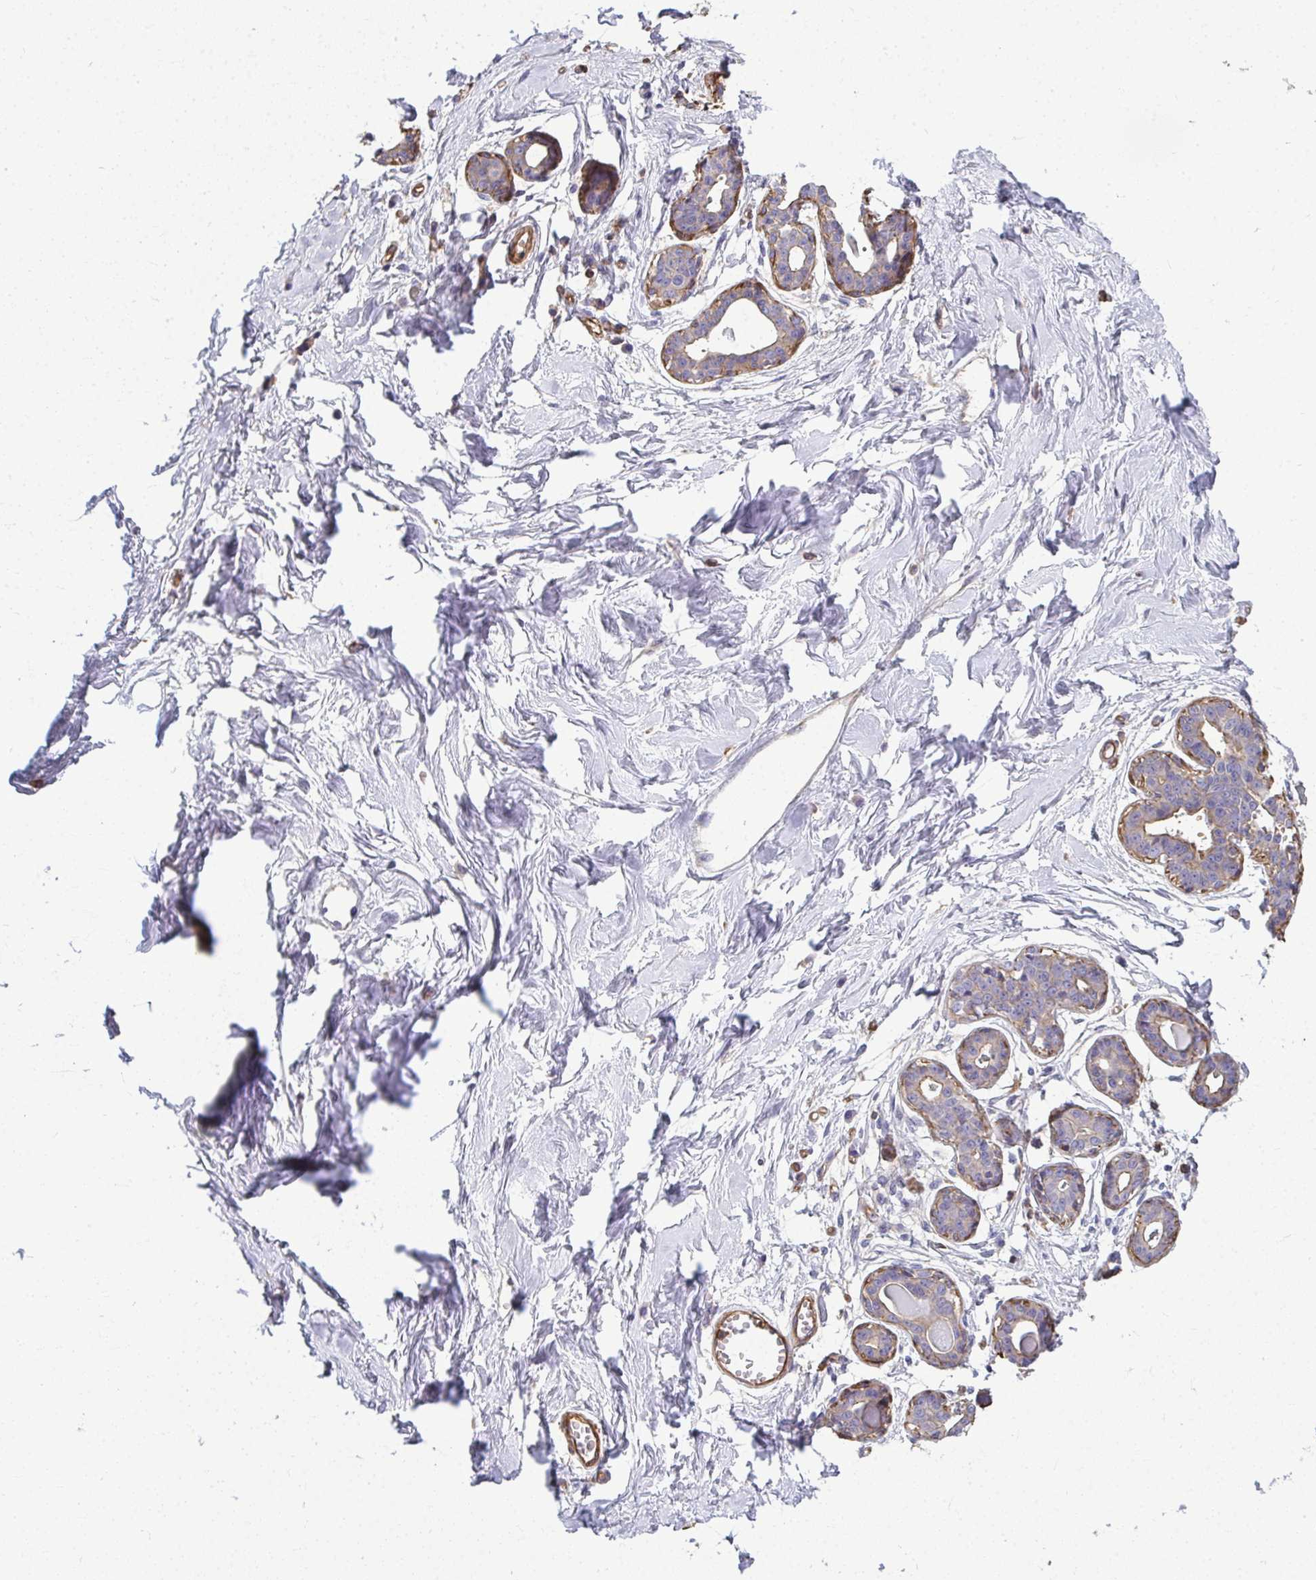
{"staining": {"intensity": "negative", "quantity": "none", "location": "none"}, "tissue": "breast", "cell_type": "Adipocytes", "image_type": "normal", "snomed": [{"axis": "morphology", "description": "Normal tissue, NOS"}, {"axis": "topography", "description": "Breast"}], "caption": "High magnification brightfield microscopy of benign breast stained with DAB (brown) and counterstained with hematoxylin (blue): adipocytes show no significant staining.", "gene": "MYL1", "patient": {"sex": "female", "age": 45}}